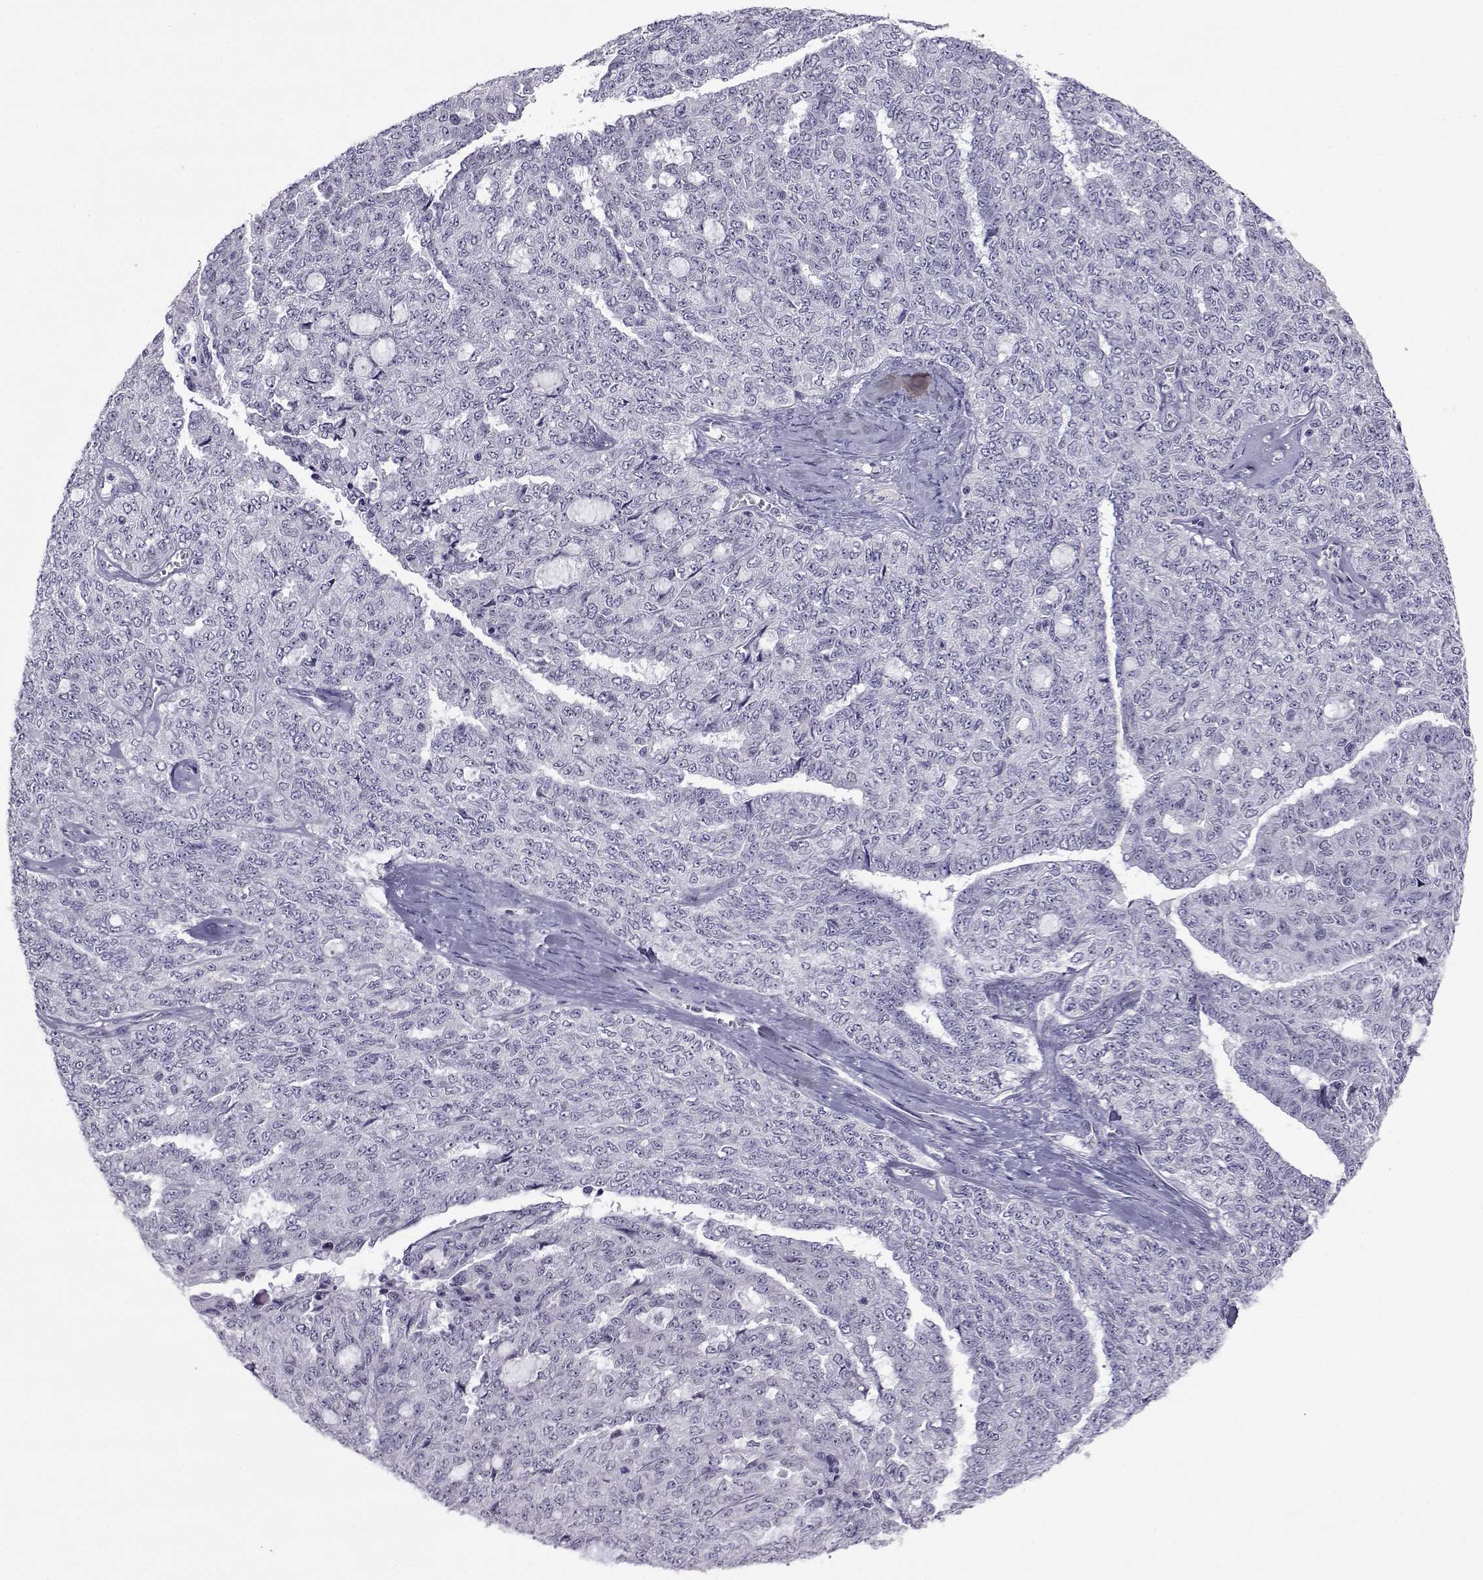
{"staining": {"intensity": "negative", "quantity": "none", "location": "none"}, "tissue": "ovarian cancer", "cell_type": "Tumor cells", "image_type": "cancer", "snomed": [{"axis": "morphology", "description": "Cystadenocarcinoma, serous, NOS"}, {"axis": "topography", "description": "Ovary"}], "caption": "This is an immunohistochemistry histopathology image of ovarian serous cystadenocarcinoma. There is no expression in tumor cells.", "gene": "MED26", "patient": {"sex": "female", "age": 71}}